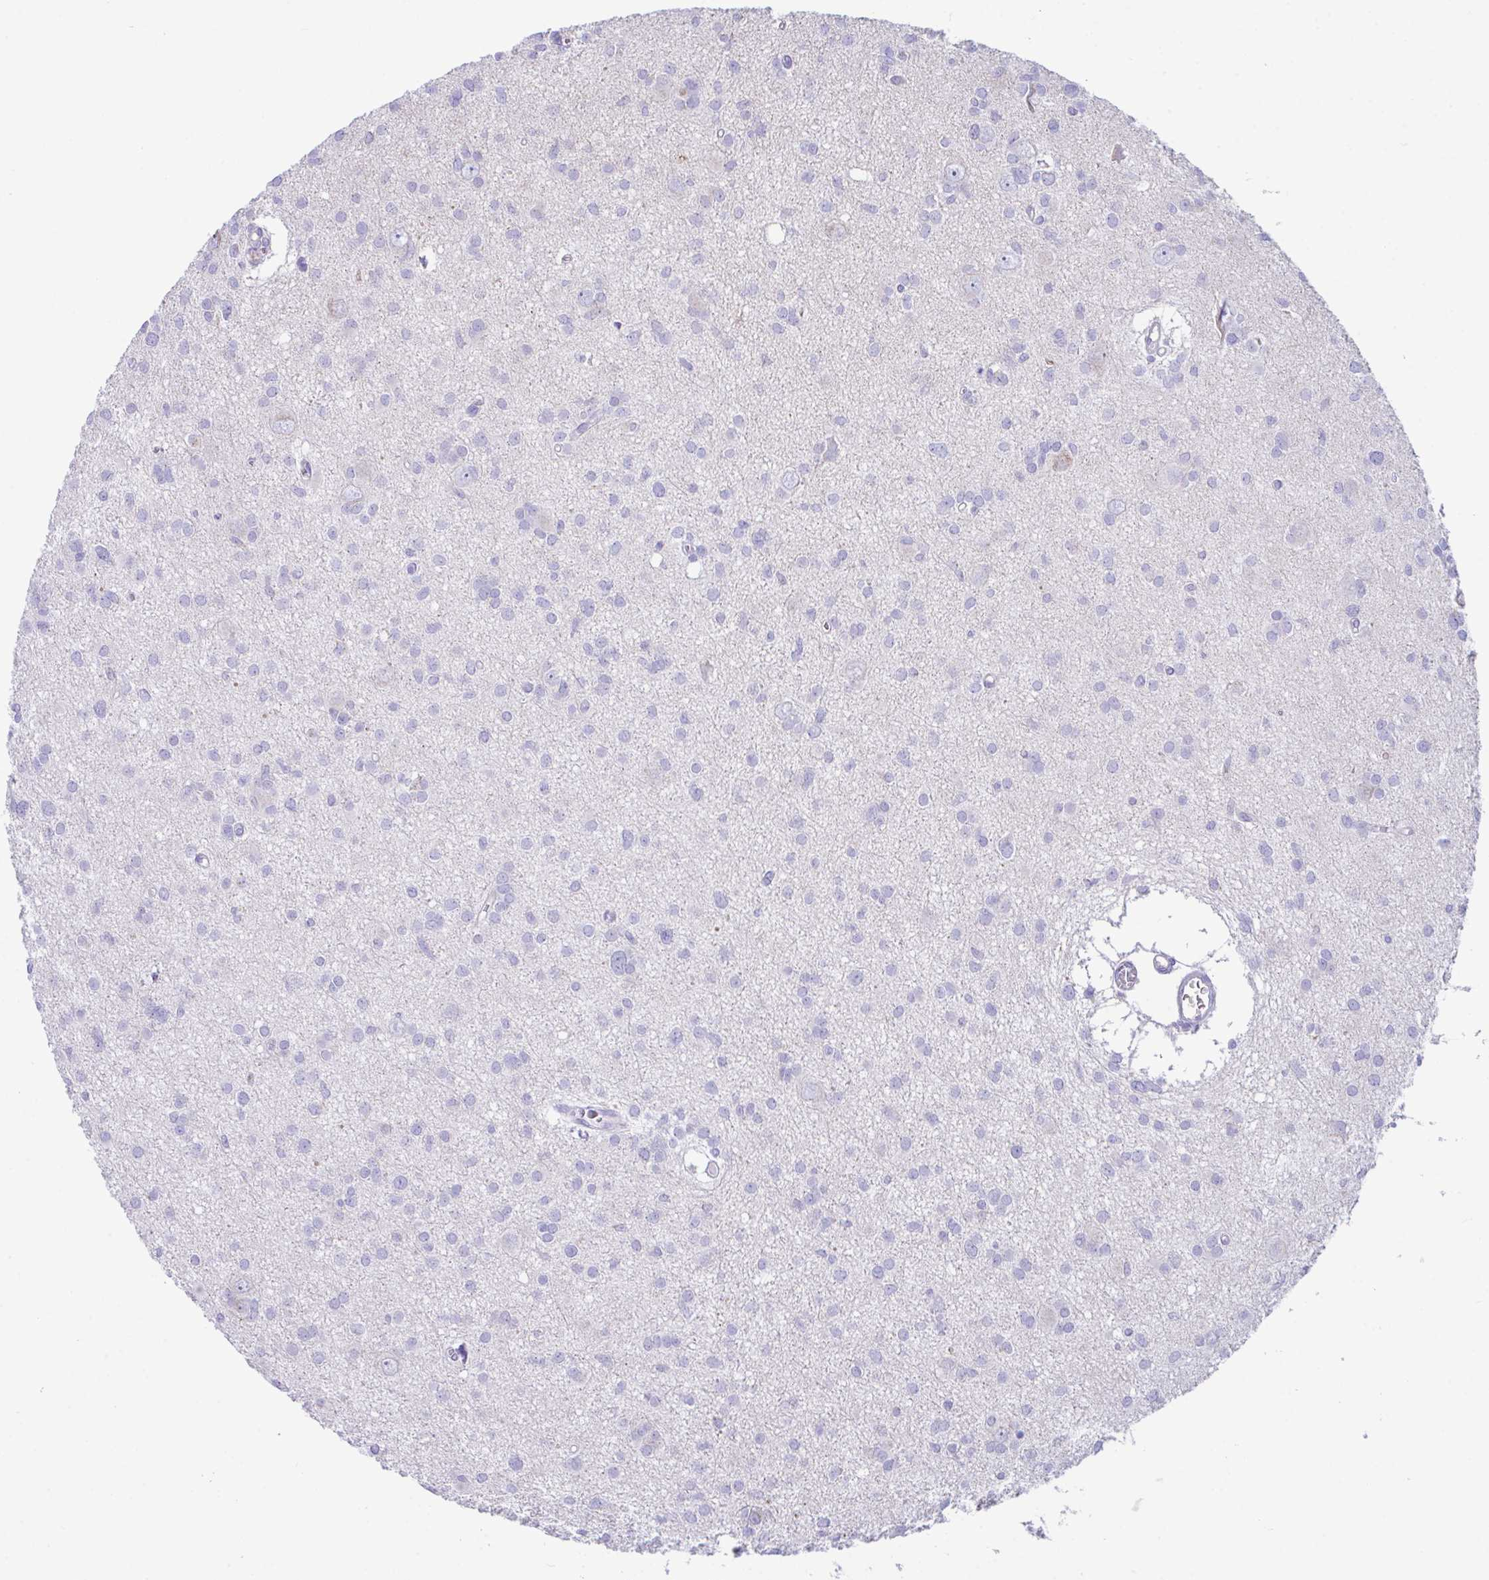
{"staining": {"intensity": "negative", "quantity": "none", "location": "none"}, "tissue": "glioma", "cell_type": "Tumor cells", "image_type": "cancer", "snomed": [{"axis": "morphology", "description": "Glioma, malignant, High grade"}, {"axis": "topography", "description": "Brain"}], "caption": "A photomicrograph of glioma stained for a protein demonstrates no brown staining in tumor cells.", "gene": "NLRP8", "patient": {"sex": "male", "age": 23}}